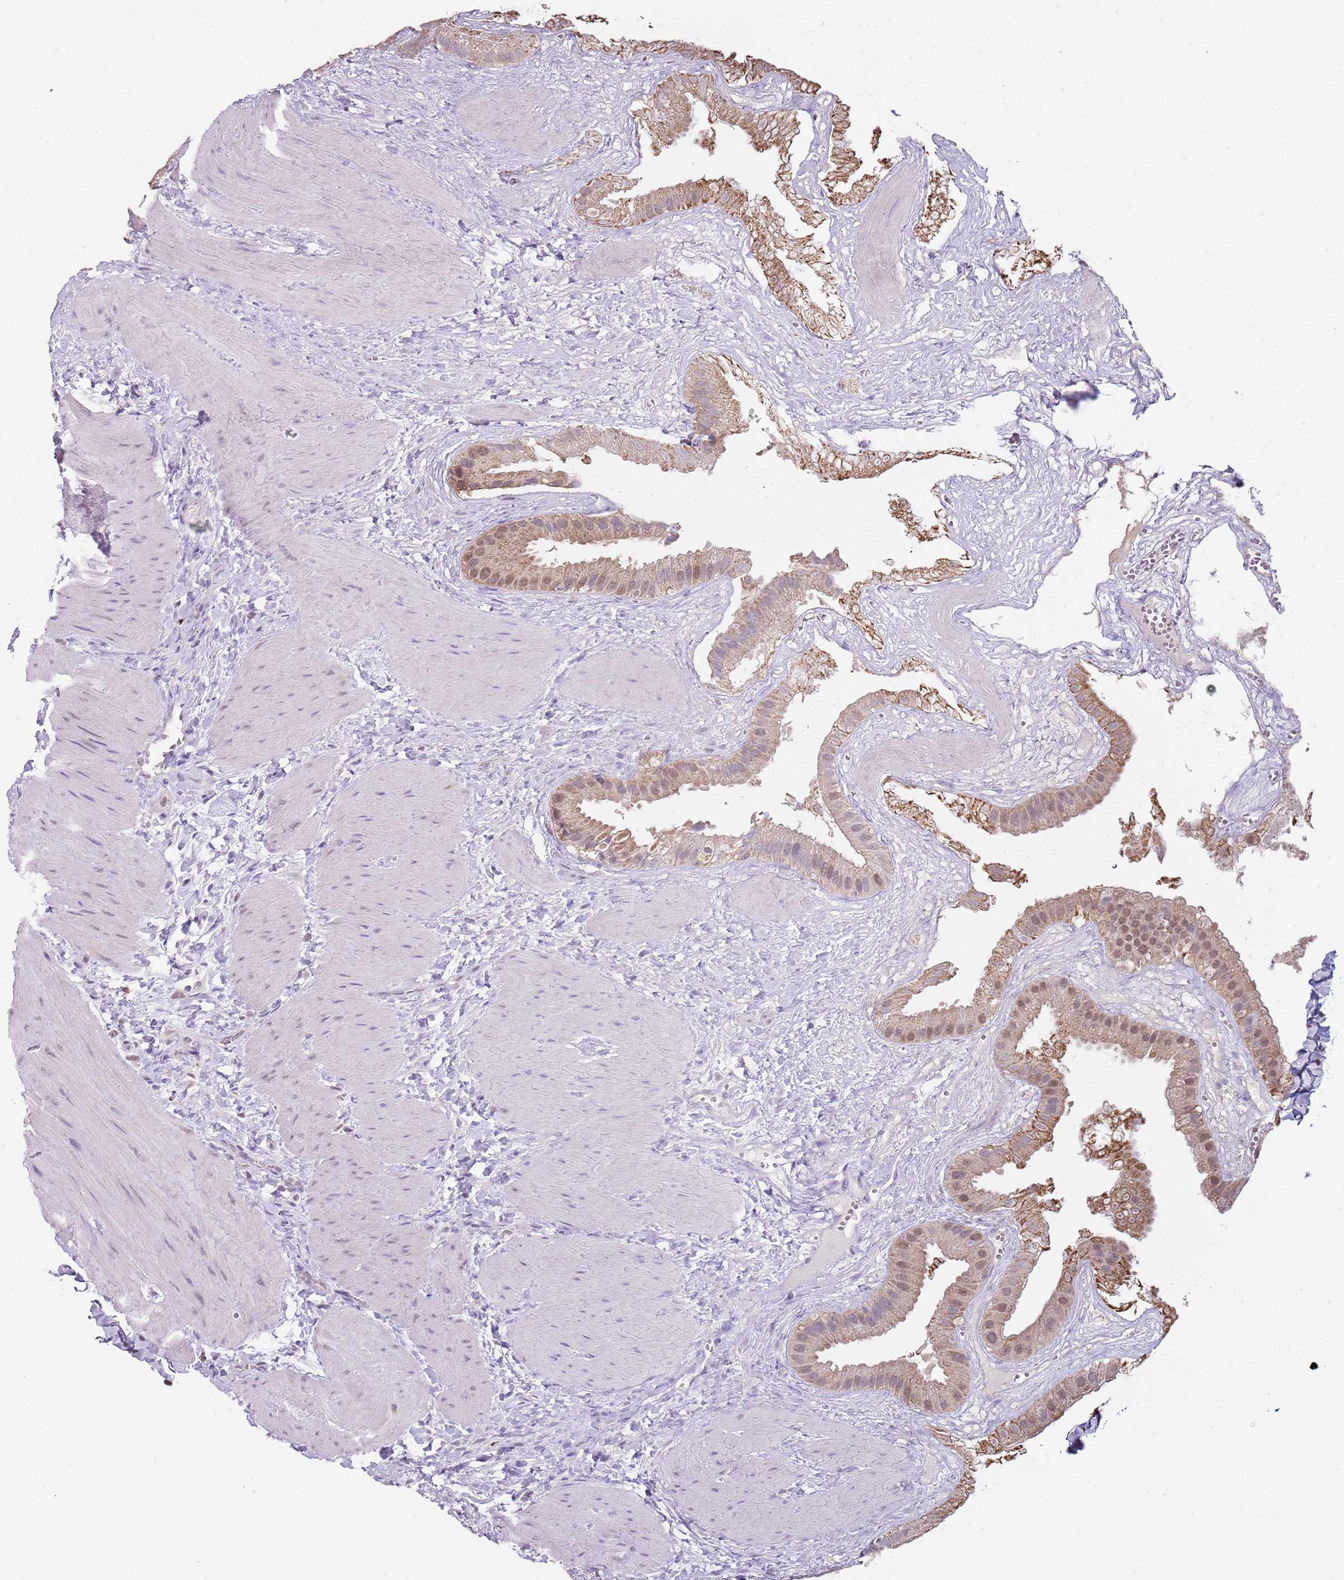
{"staining": {"intensity": "weak", "quantity": ">75%", "location": "cytoplasmic/membranous,nuclear"}, "tissue": "gallbladder", "cell_type": "Glandular cells", "image_type": "normal", "snomed": [{"axis": "morphology", "description": "Normal tissue, NOS"}, {"axis": "topography", "description": "Gallbladder"}], "caption": "Protein expression by immunohistochemistry shows weak cytoplasmic/membranous,nuclear staining in approximately >75% of glandular cells in unremarkable gallbladder. The staining was performed using DAB (3,3'-diaminobenzidine), with brown indicating positive protein expression. Nuclei are stained blue with hematoxylin.", "gene": "SMARCAL1", "patient": {"sex": "male", "age": 55}}